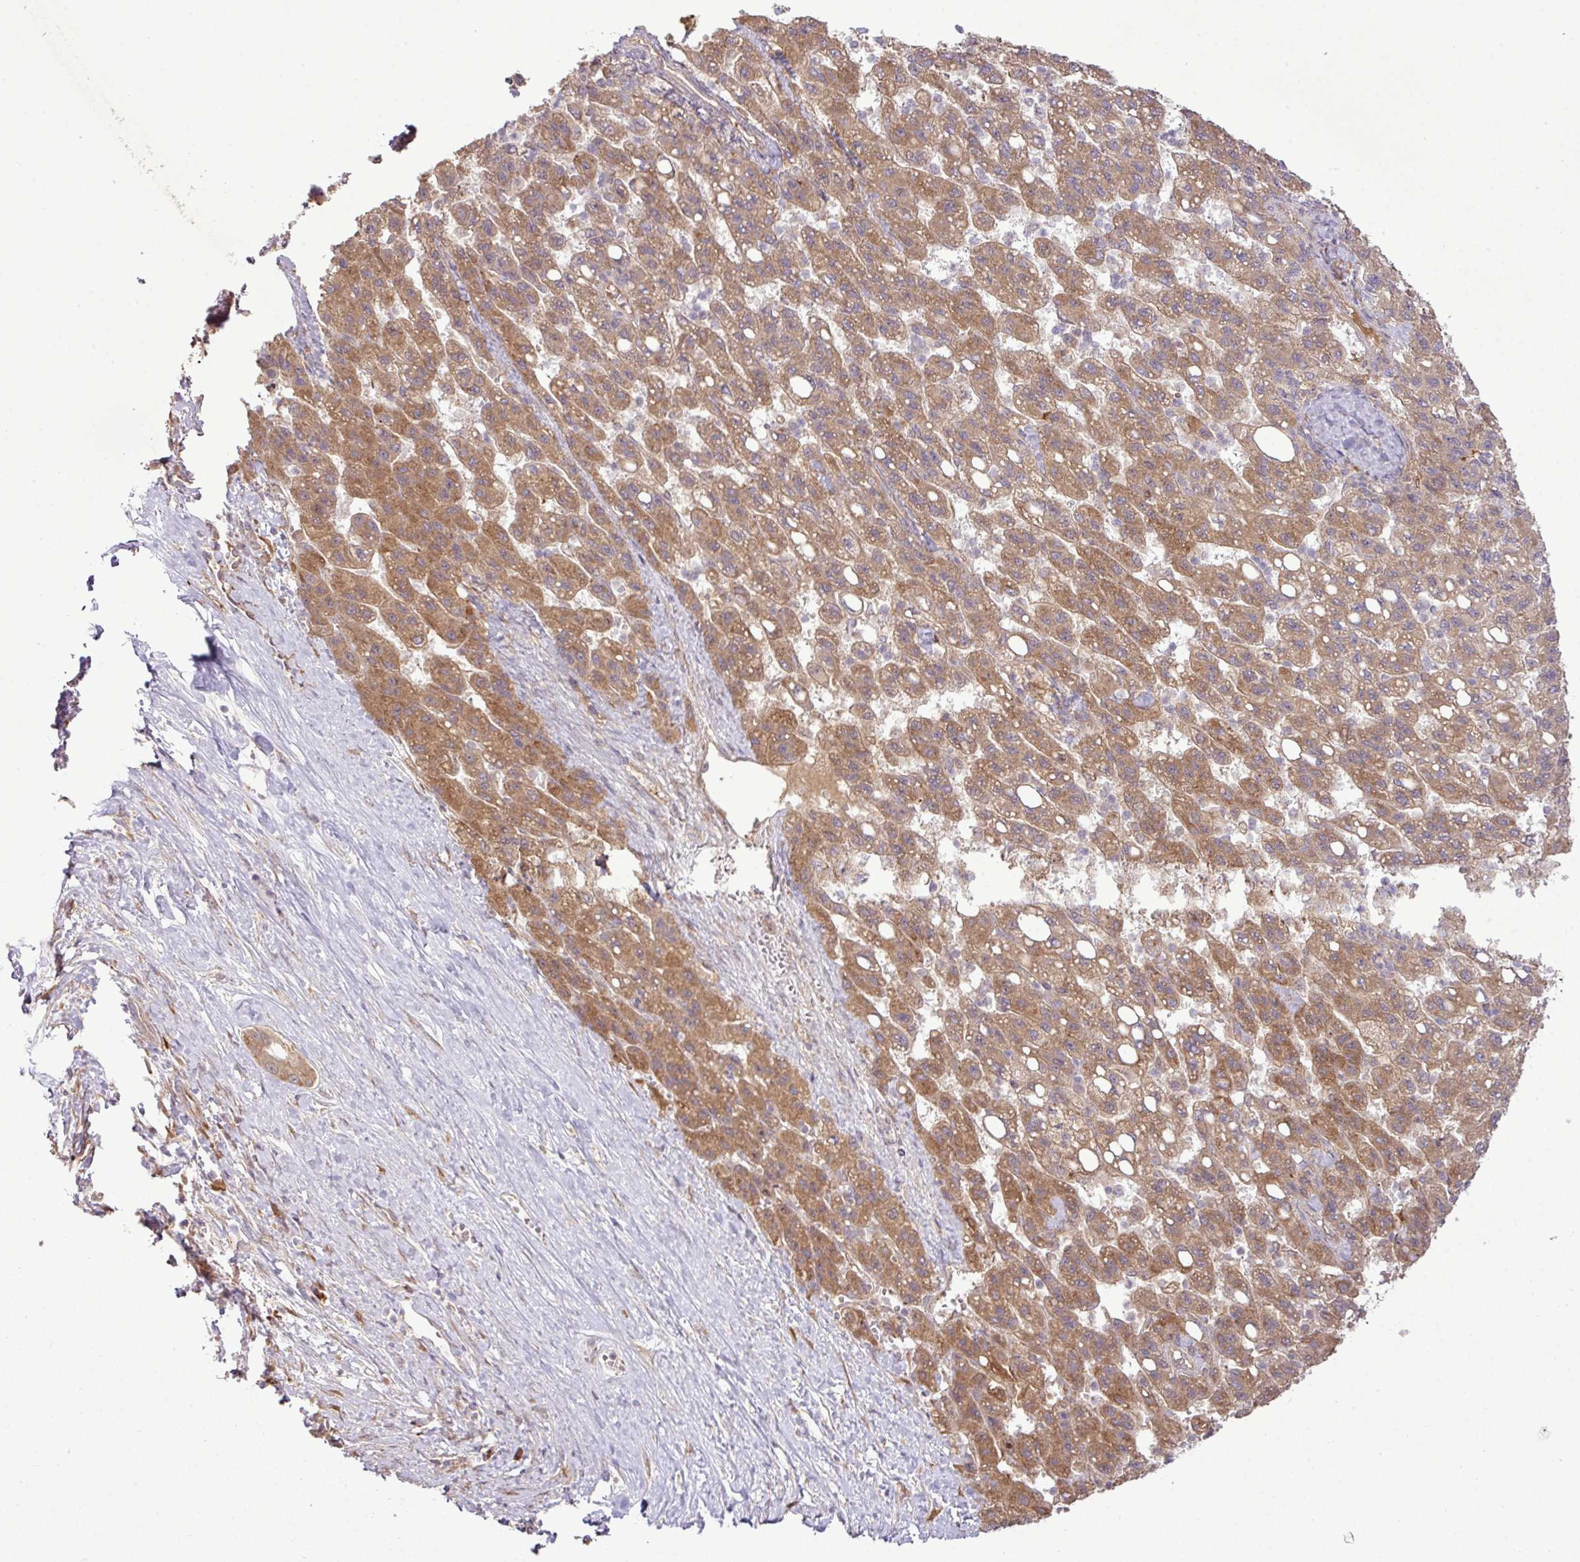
{"staining": {"intensity": "moderate", "quantity": ">75%", "location": "cytoplasmic/membranous"}, "tissue": "liver cancer", "cell_type": "Tumor cells", "image_type": "cancer", "snomed": [{"axis": "morphology", "description": "Carcinoma, Hepatocellular, NOS"}, {"axis": "topography", "description": "Liver"}], "caption": "A medium amount of moderate cytoplasmic/membranous expression is present in about >75% of tumor cells in liver hepatocellular carcinoma tissue.", "gene": "DNAAF4", "patient": {"sex": "female", "age": 82}}